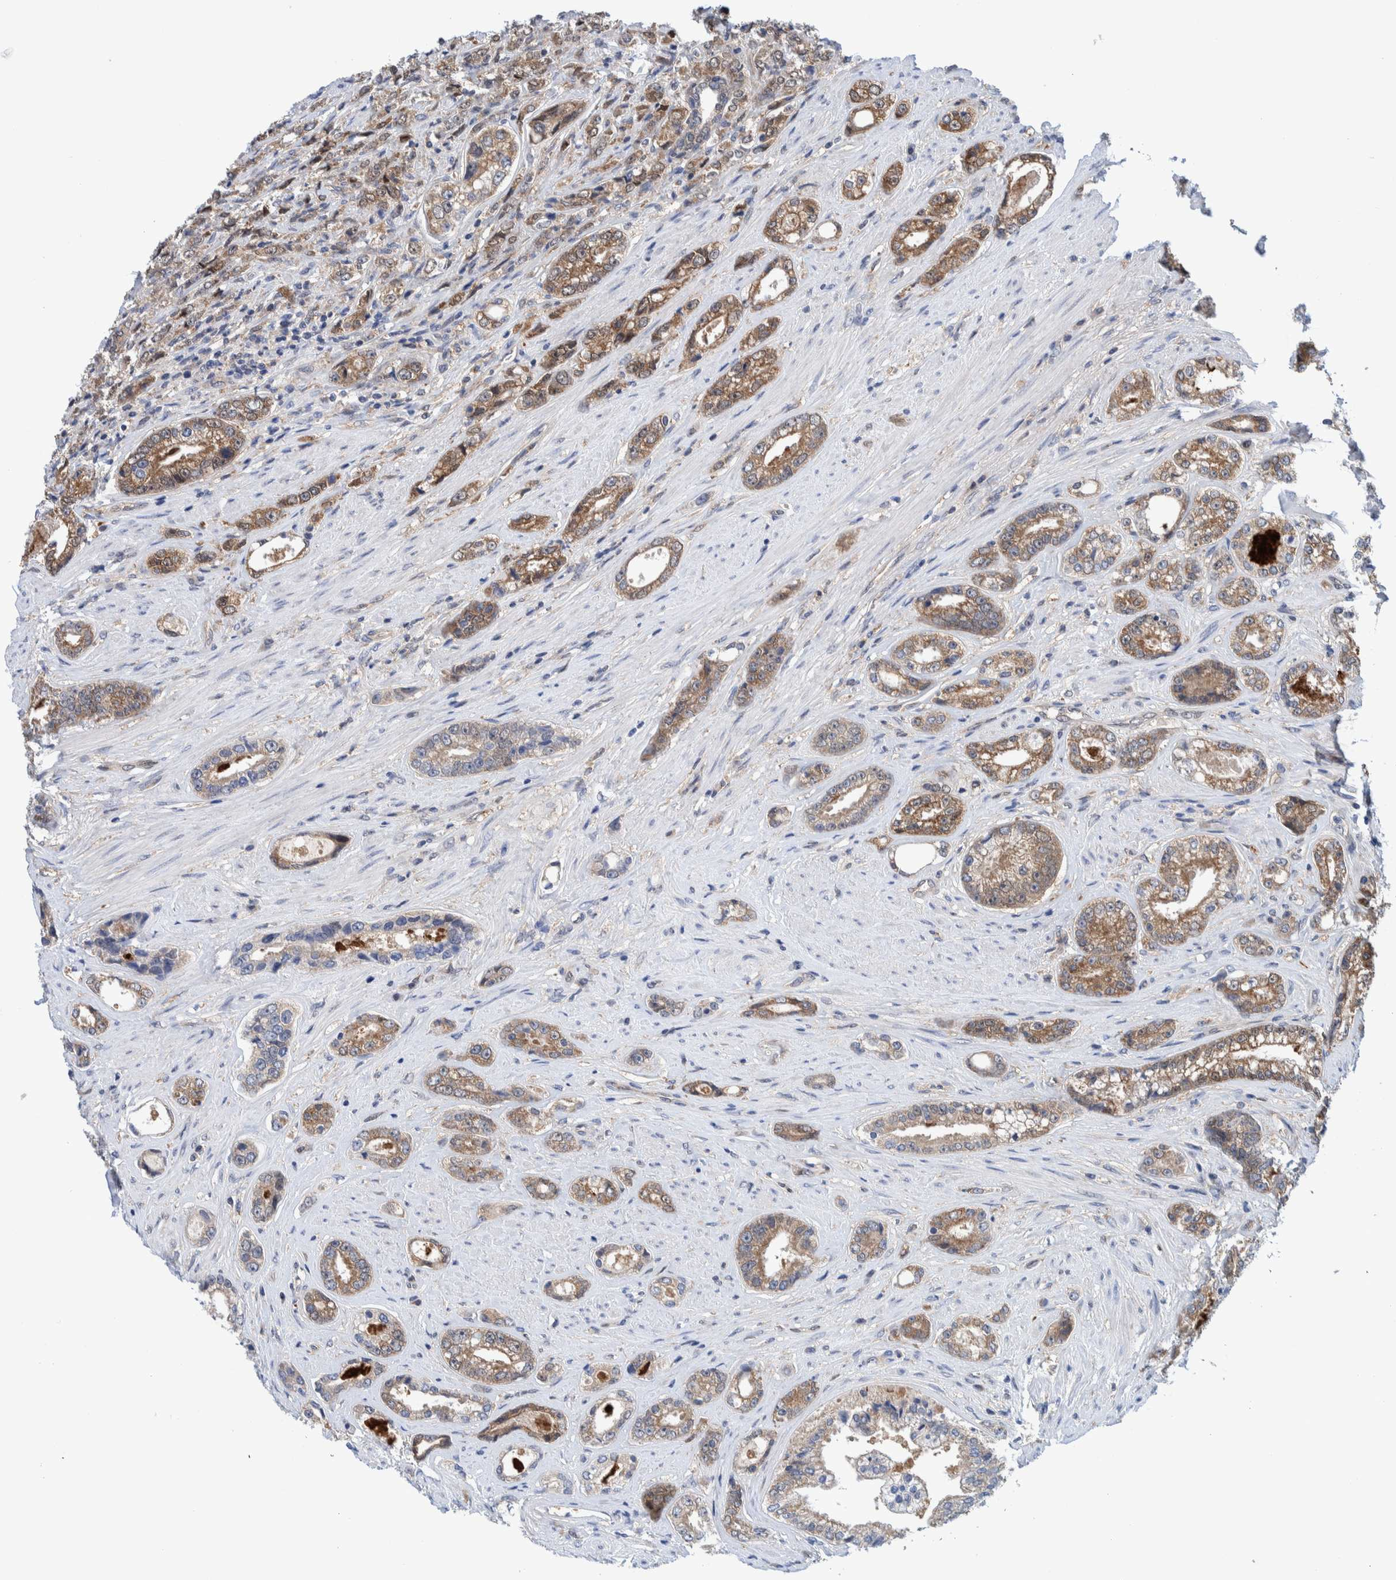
{"staining": {"intensity": "moderate", "quantity": ">75%", "location": "cytoplasmic/membranous"}, "tissue": "prostate cancer", "cell_type": "Tumor cells", "image_type": "cancer", "snomed": [{"axis": "morphology", "description": "Adenocarcinoma, High grade"}, {"axis": "topography", "description": "Prostate"}], "caption": "Protein expression analysis of prostate high-grade adenocarcinoma exhibits moderate cytoplasmic/membranous positivity in about >75% of tumor cells. (DAB (3,3'-diaminobenzidine) IHC with brightfield microscopy, high magnification).", "gene": "PFAS", "patient": {"sex": "male", "age": 61}}